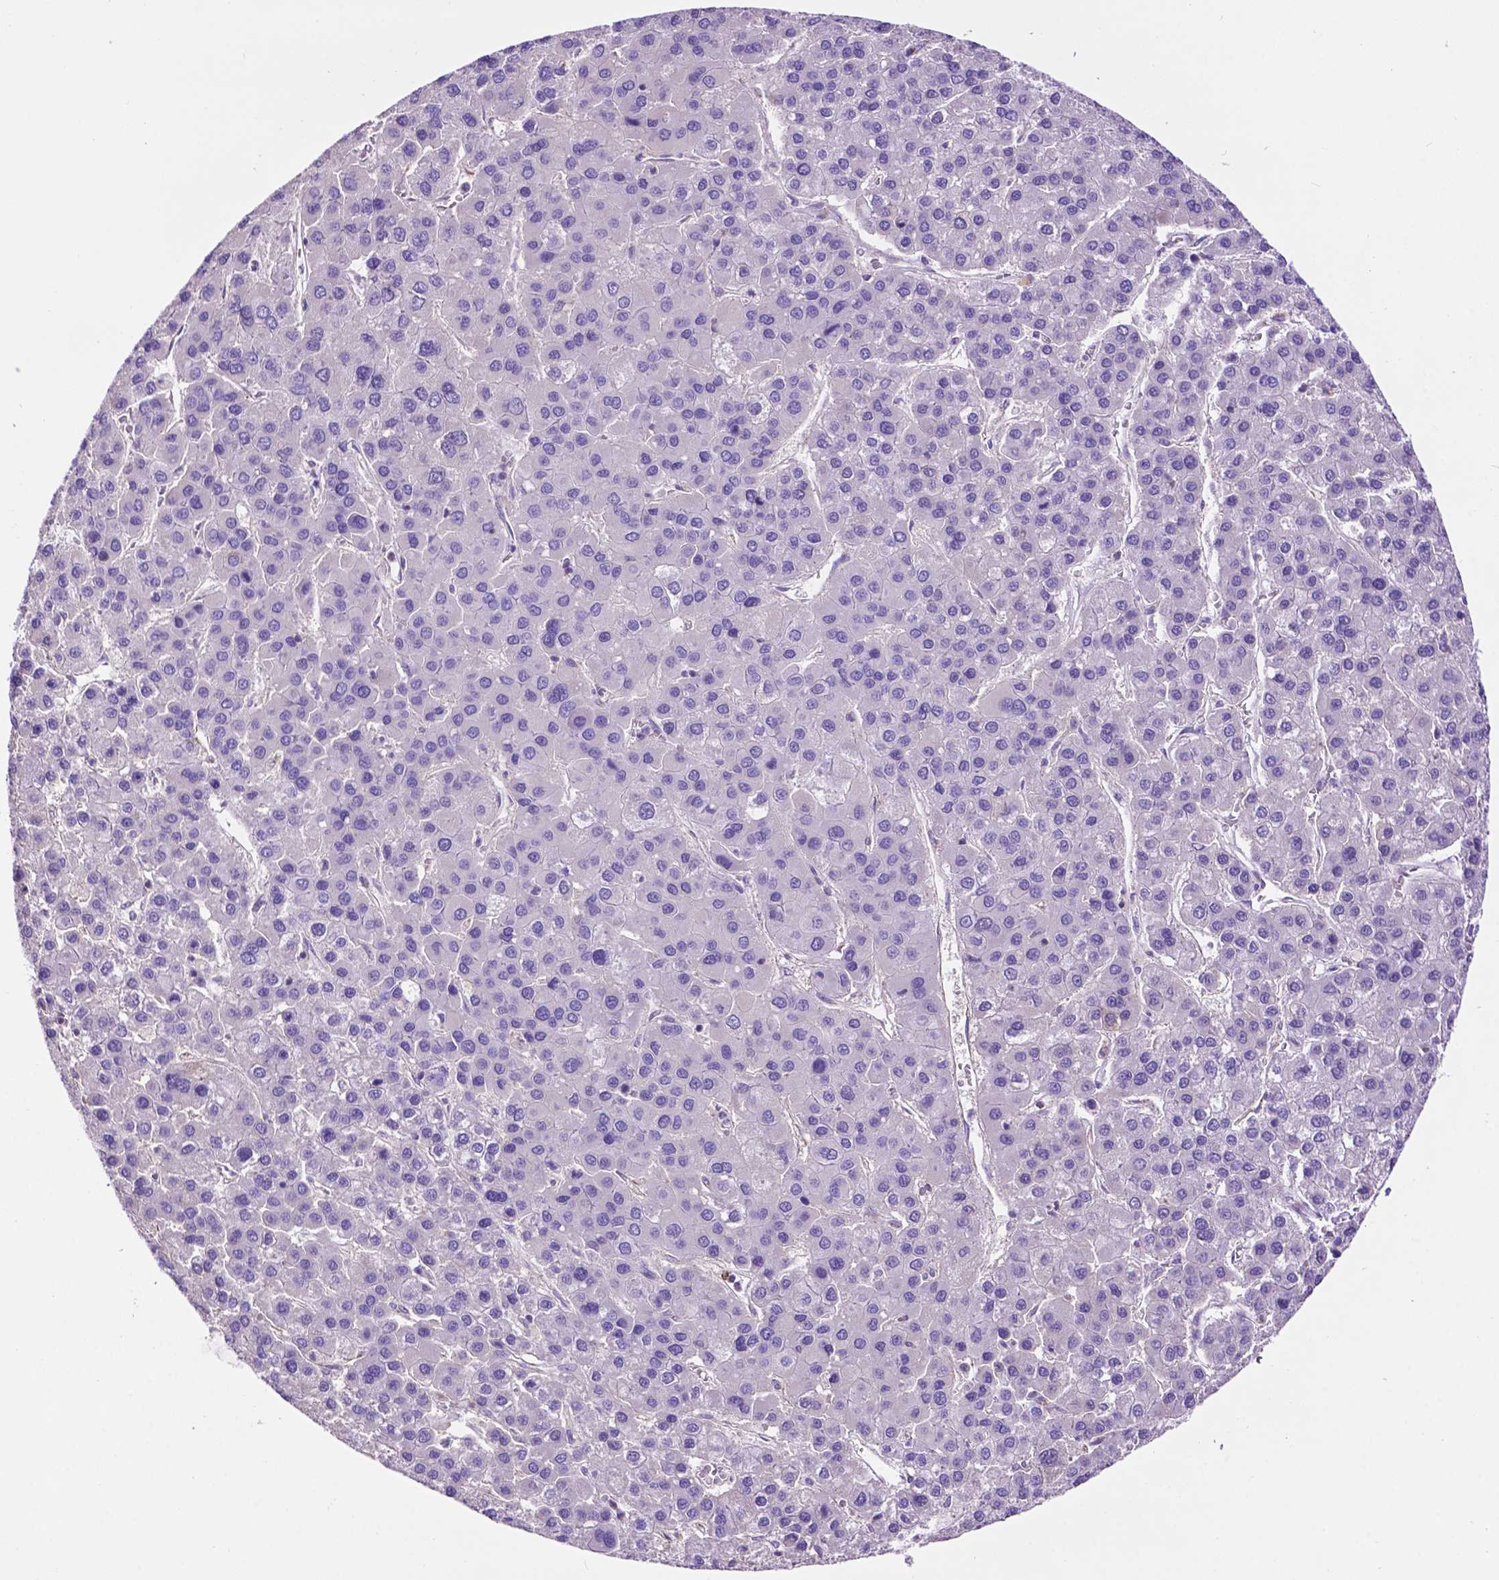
{"staining": {"intensity": "negative", "quantity": "none", "location": "none"}, "tissue": "liver cancer", "cell_type": "Tumor cells", "image_type": "cancer", "snomed": [{"axis": "morphology", "description": "Carcinoma, Hepatocellular, NOS"}, {"axis": "topography", "description": "Liver"}], "caption": "The photomicrograph demonstrates no staining of tumor cells in hepatocellular carcinoma (liver). Nuclei are stained in blue.", "gene": "PHYHIP", "patient": {"sex": "female", "age": 41}}